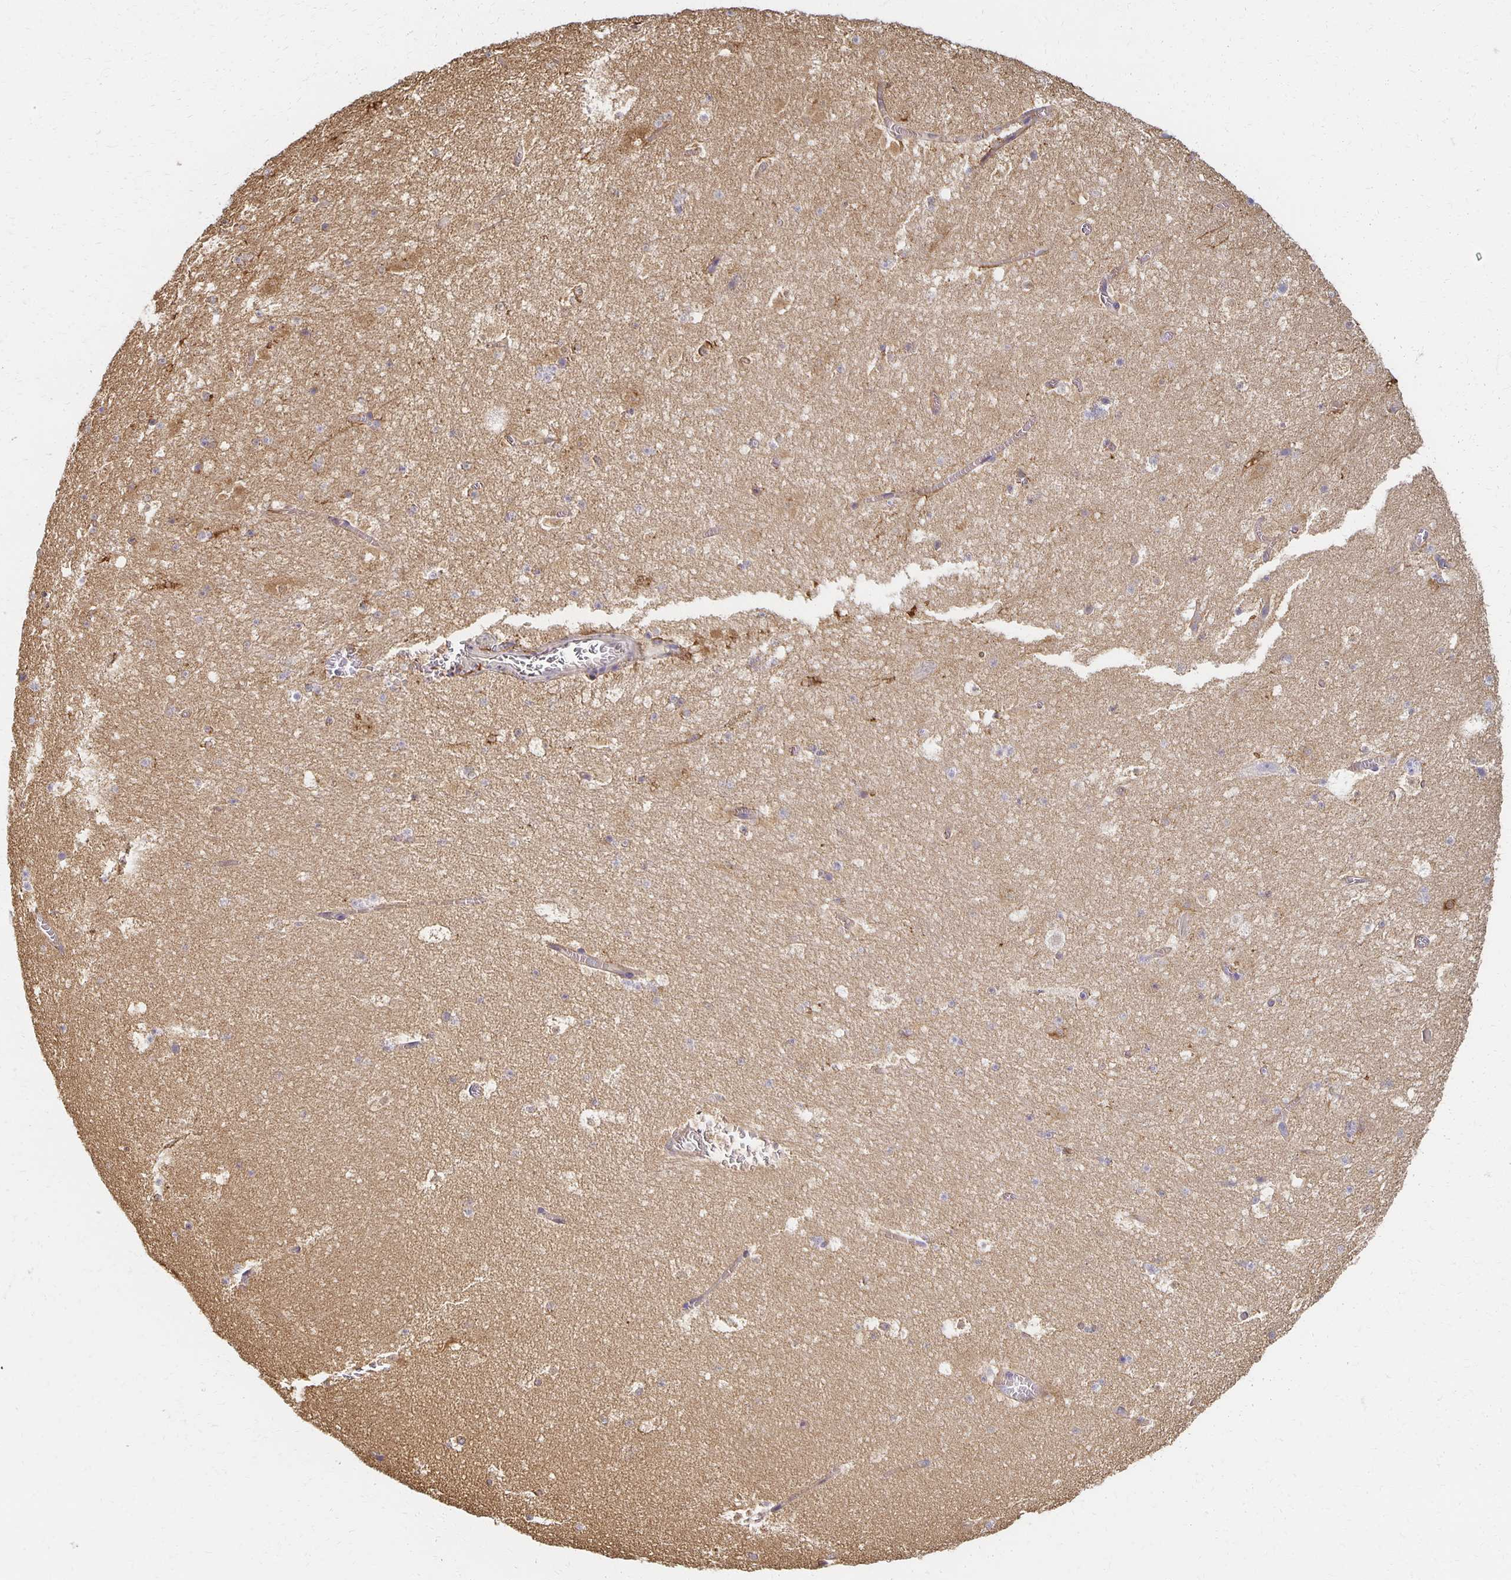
{"staining": {"intensity": "weak", "quantity": "<25%", "location": "cytoplasmic/membranous"}, "tissue": "hippocampus", "cell_type": "Glial cells", "image_type": "normal", "snomed": [{"axis": "morphology", "description": "Normal tissue, NOS"}, {"axis": "topography", "description": "Hippocampus"}], "caption": "High power microscopy photomicrograph of an IHC photomicrograph of normal hippocampus, revealing no significant expression in glial cells. (DAB (3,3'-diaminobenzidine) immunohistochemistry with hematoxylin counter stain).", "gene": "SORL1", "patient": {"sex": "female", "age": 42}}